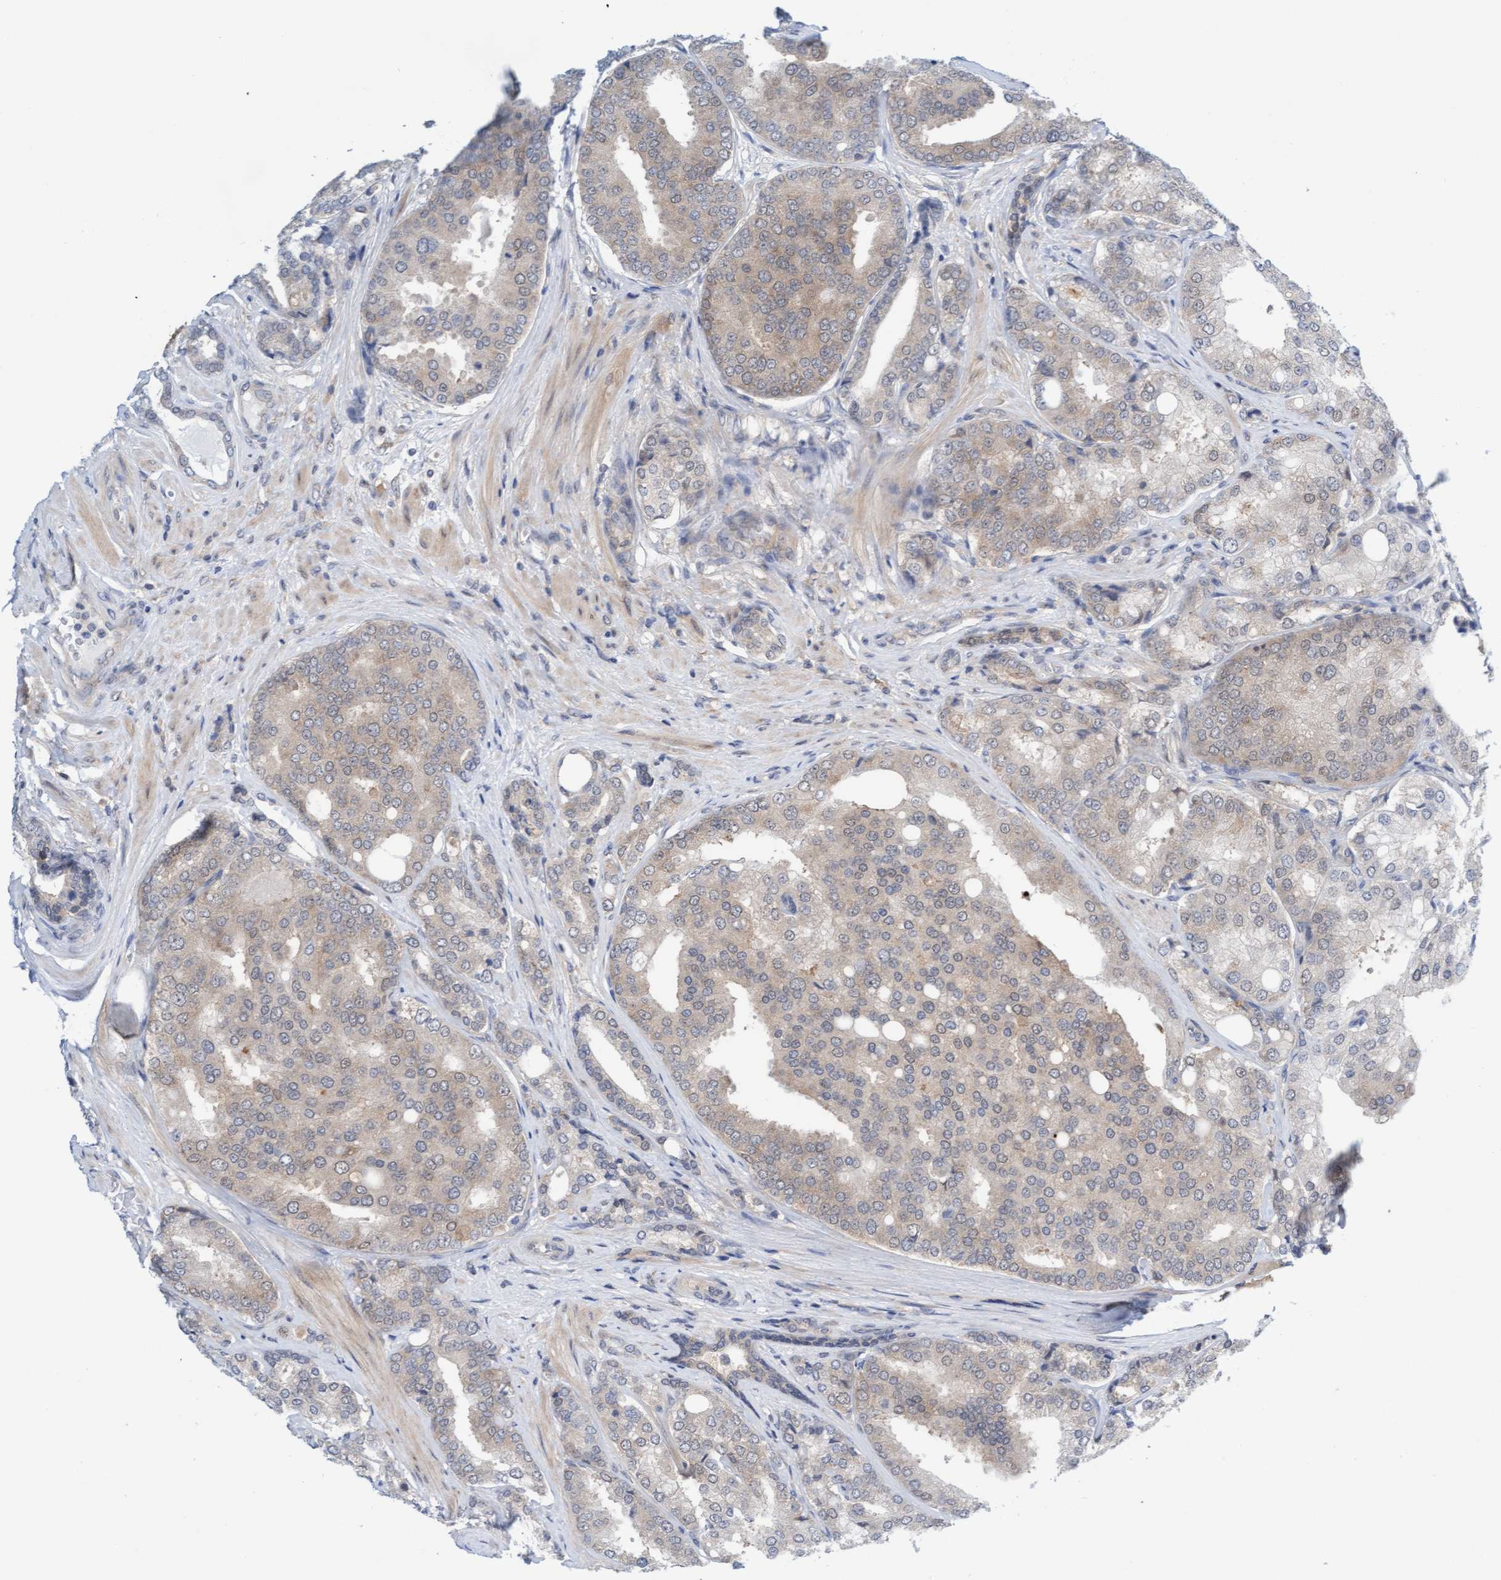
{"staining": {"intensity": "weak", "quantity": "25%-75%", "location": "cytoplasmic/membranous"}, "tissue": "prostate cancer", "cell_type": "Tumor cells", "image_type": "cancer", "snomed": [{"axis": "morphology", "description": "Adenocarcinoma, High grade"}, {"axis": "topography", "description": "Prostate"}], "caption": "Tumor cells exhibit weak cytoplasmic/membranous staining in approximately 25%-75% of cells in high-grade adenocarcinoma (prostate).", "gene": "AMZ2", "patient": {"sex": "male", "age": 50}}